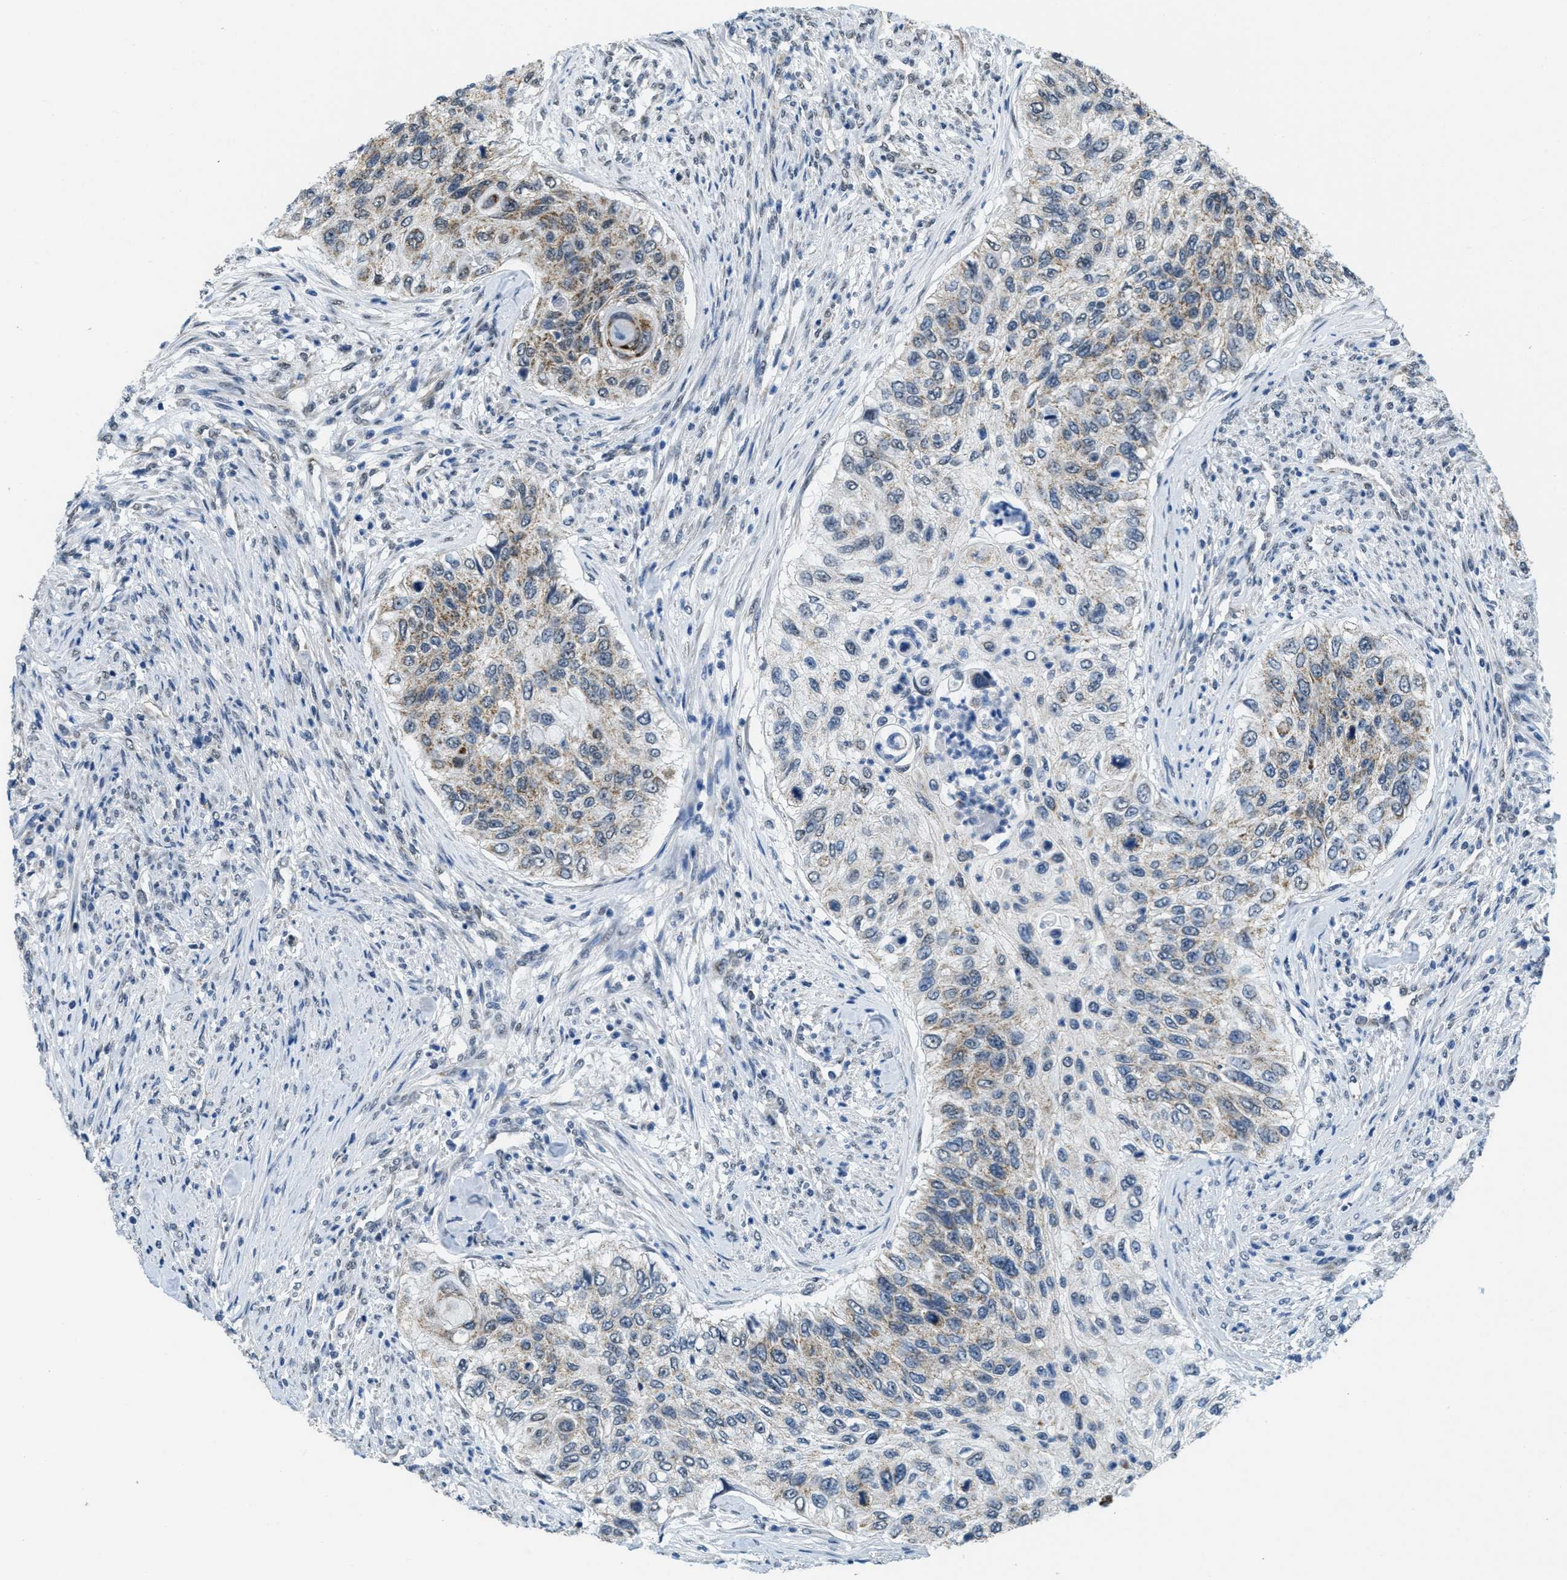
{"staining": {"intensity": "weak", "quantity": ">75%", "location": "cytoplasmic/membranous"}, "tissue": "urothelial cancer", "cell_type": "Tumor cells", "image_type": "cancer", "snomed": [{"axis": "morphology", "description": "Urothelial carcinoma, High grade"}, {"axis": "topography", "description": "Urinary bladder"}], "caption": "An image of urothelial carcinoma (high-grade) stained for a protein demonstrates weak cytoplasmic/membranous brown staining in tumor cells. (DAB IHC with brightfield microscopy, high magnification).", "gene": "TOMM70", "patient": {"sex": "female", "age": 60}}